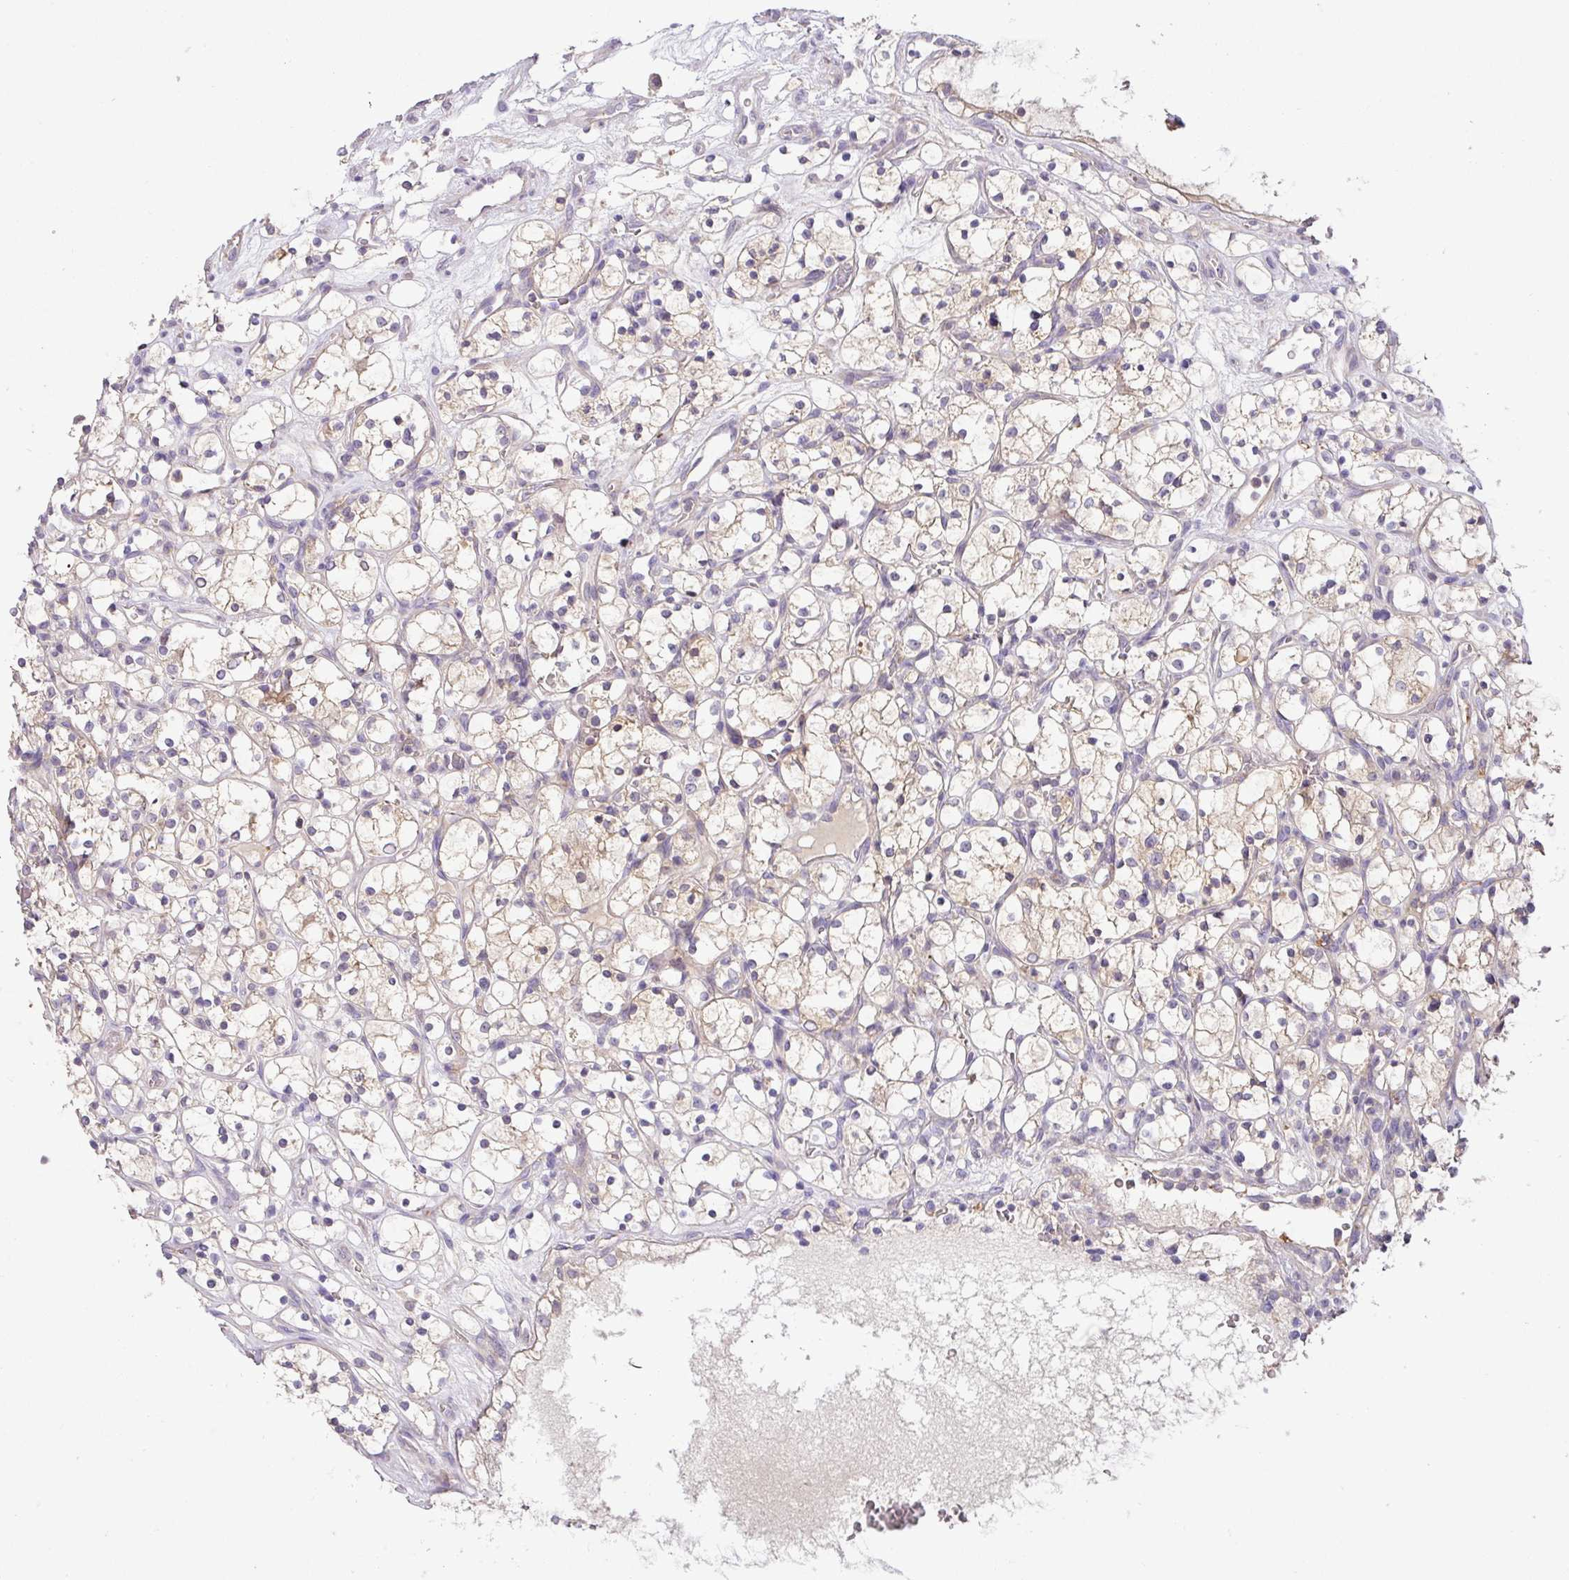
{"staining": {"intensity": "weak", "quantity": "25%-75%", "location": "cytoplasmic/membranous"}, "tissue": "renal cancer", "cell_type": "Tumor cells", "image_type": "cancer", "snomed": [{"axis": "morphology", "description": "Adenocarcinoma, NOS"}, {"axis": "topography", "description": "Kidney"}], "caption": "Weak cytoplasmic/membranous staining for a protein is appreciated in approximately 25%-75% of tumor cells of adenocarcinoma (renal) using immunohistochemistry.", "gene": "HOXC13", "patient": {"sex": "female", "age": 69}}